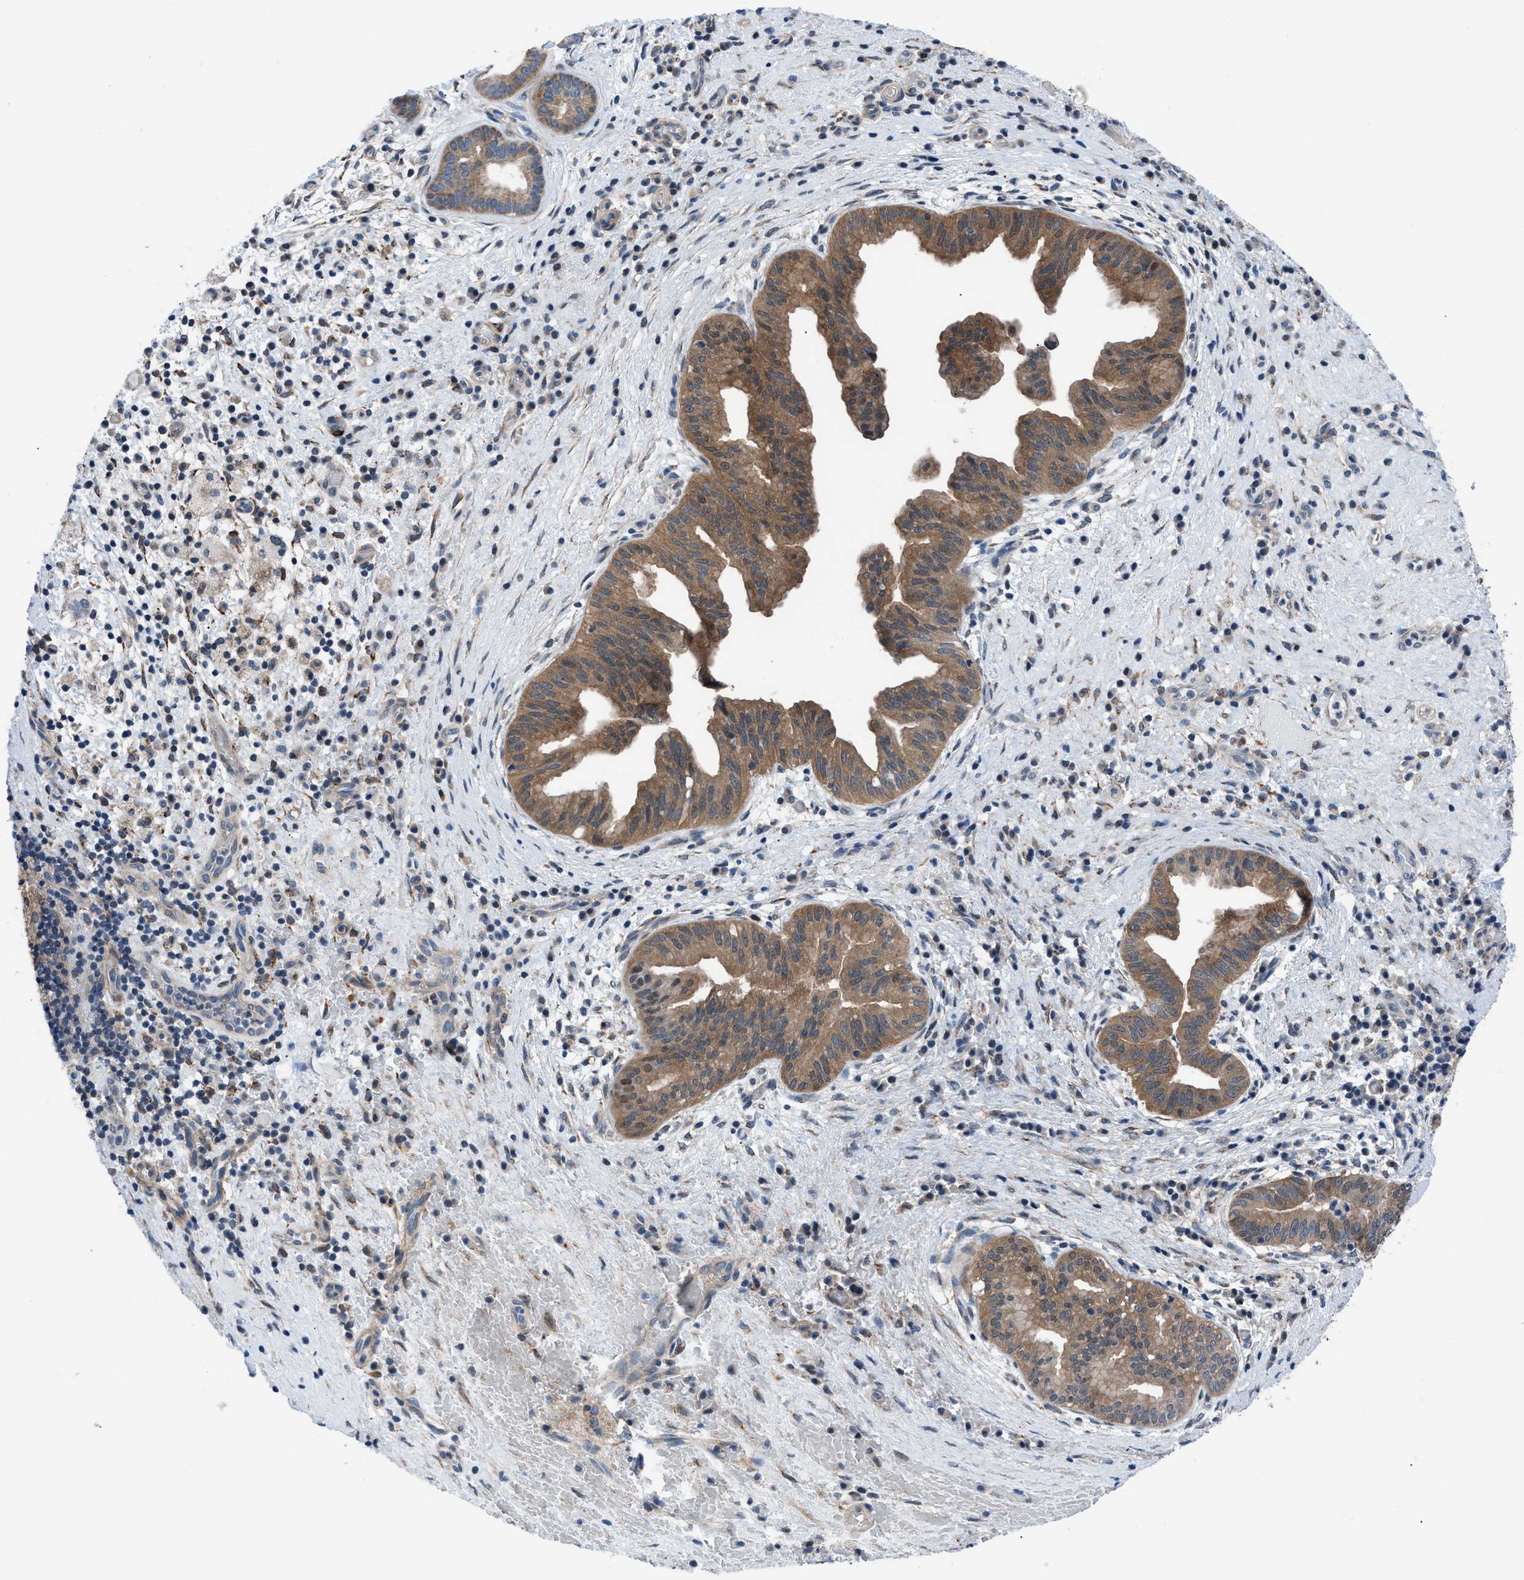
{"staining": {"intensity": "moderate", "quantity": ">75%", "location": "cytoplasmic/membranous"}, "tissue": "liver cancer", "cell_type": "Tumor cells", "image_type": "cancer", "snomed": [{"axis": "morphology", "description": "Cholangiocarcinoma"}, {"axis": "topography", "description": "Liver"}], "caption": "Moderate cytoplasmic/membranous protein staining is seen in about >75% of tumor cells in liver cholangiocarcinoma.", "gene": "TMEM45B", "patient": {"sex": "female", "age": 38}}